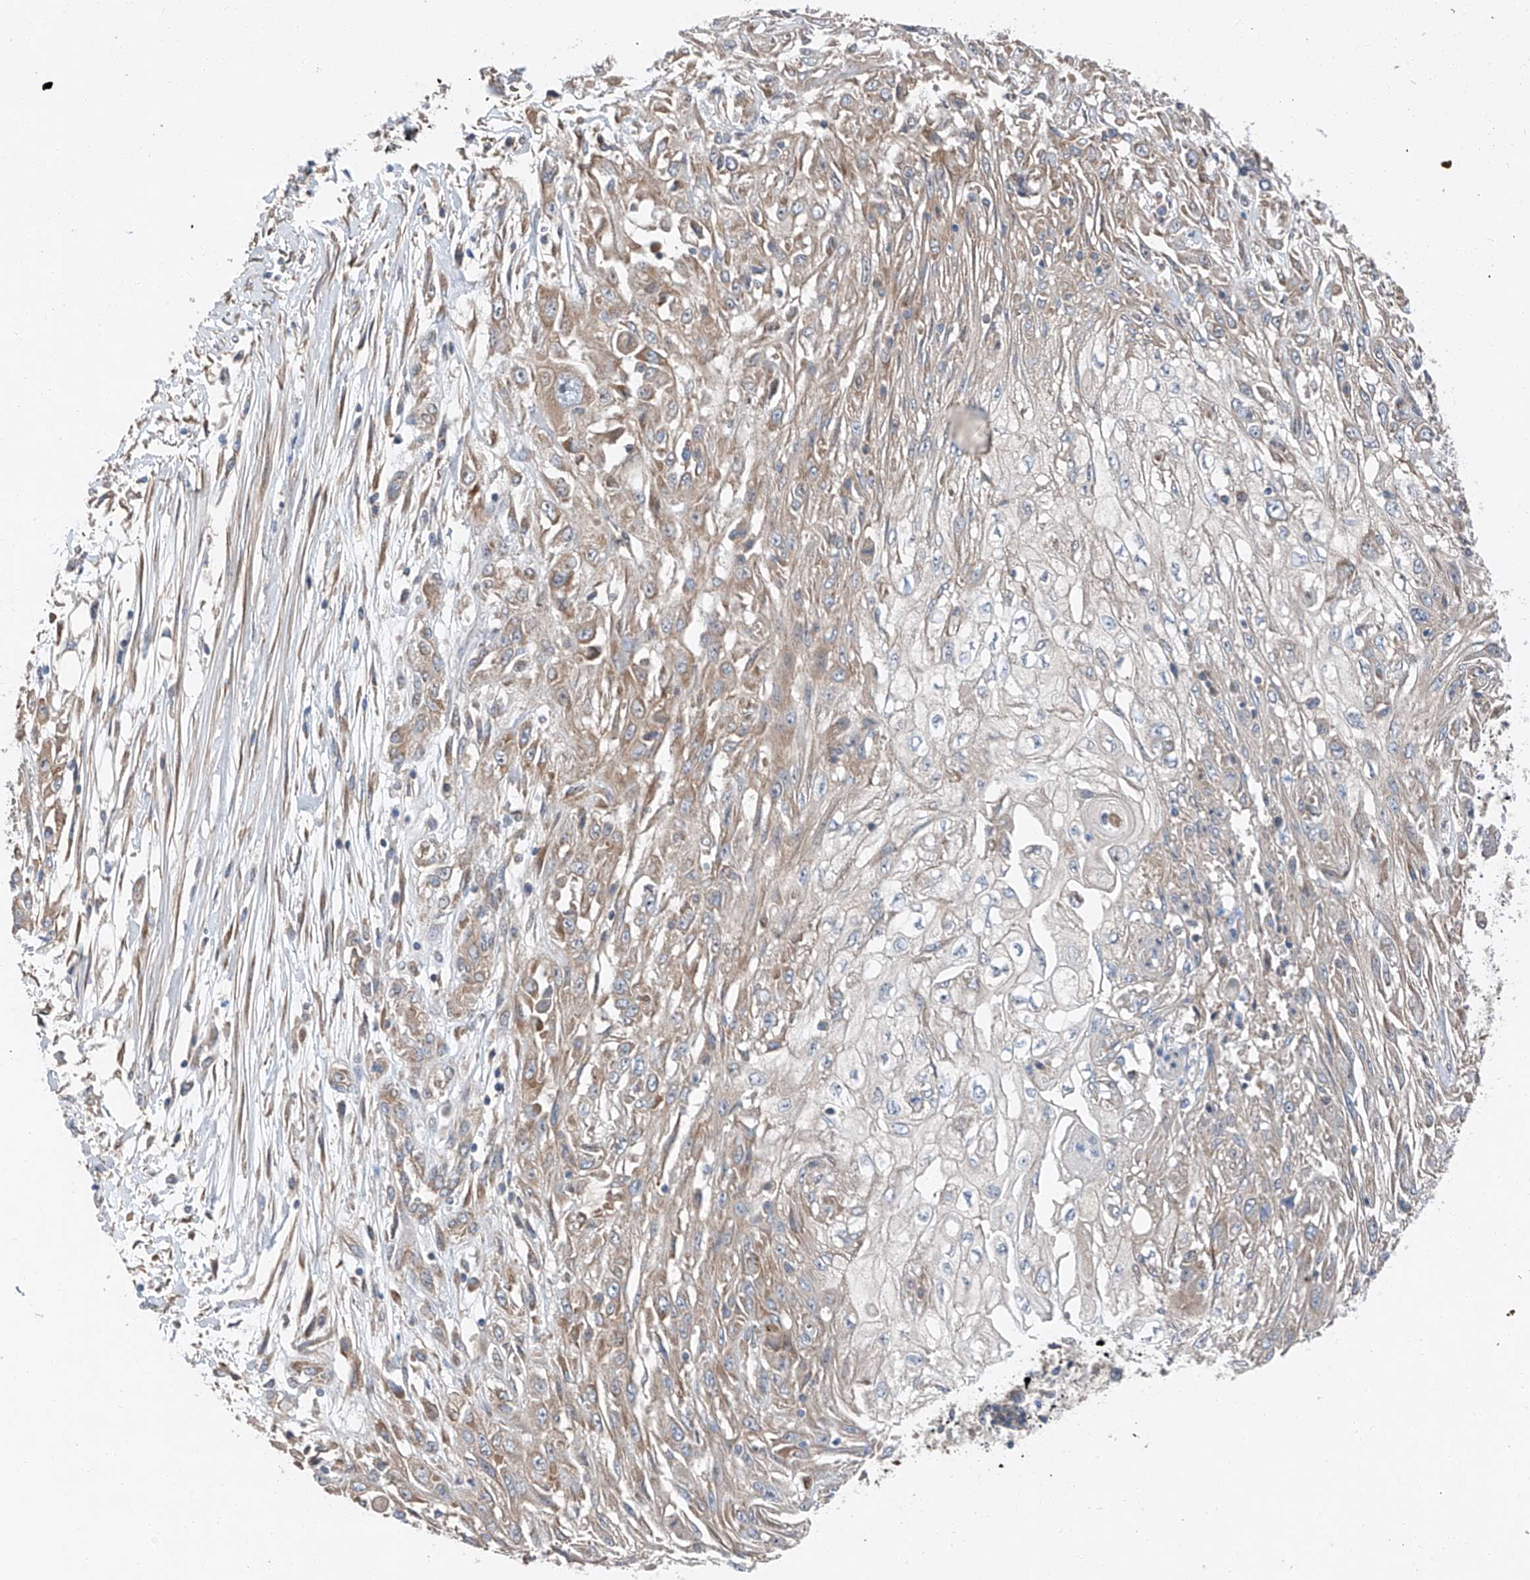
{"staining": {"intensity": "moderate", "quantity": "<25%", "location": "cytoplasmic/membranous"}, "tissue": "skin cancer", "cell_type": "Tumor cells", "image_type": "cancer", "snomed": [{"axis": "morphology", "description": "Squamous cell carcinoma, NOS"}, {"axis": "morphology", "description": "Squamous cell carcinoma, metastatic, NOS"}, {"axis": "topography", "description": "Skin"}, {"axis": "topography", "description": "Lymph node"}], "caption": "Brown immunohistochemical staining in human metastatic squamous cell carcinoma (skin) reveals moderate cytoplasmic/membranous positivity in approximately <25% of tumor cells. Nuclei are stained in blue.", "gene": "ZC3H15", "patient": {"sex": "male", "age": 75}}